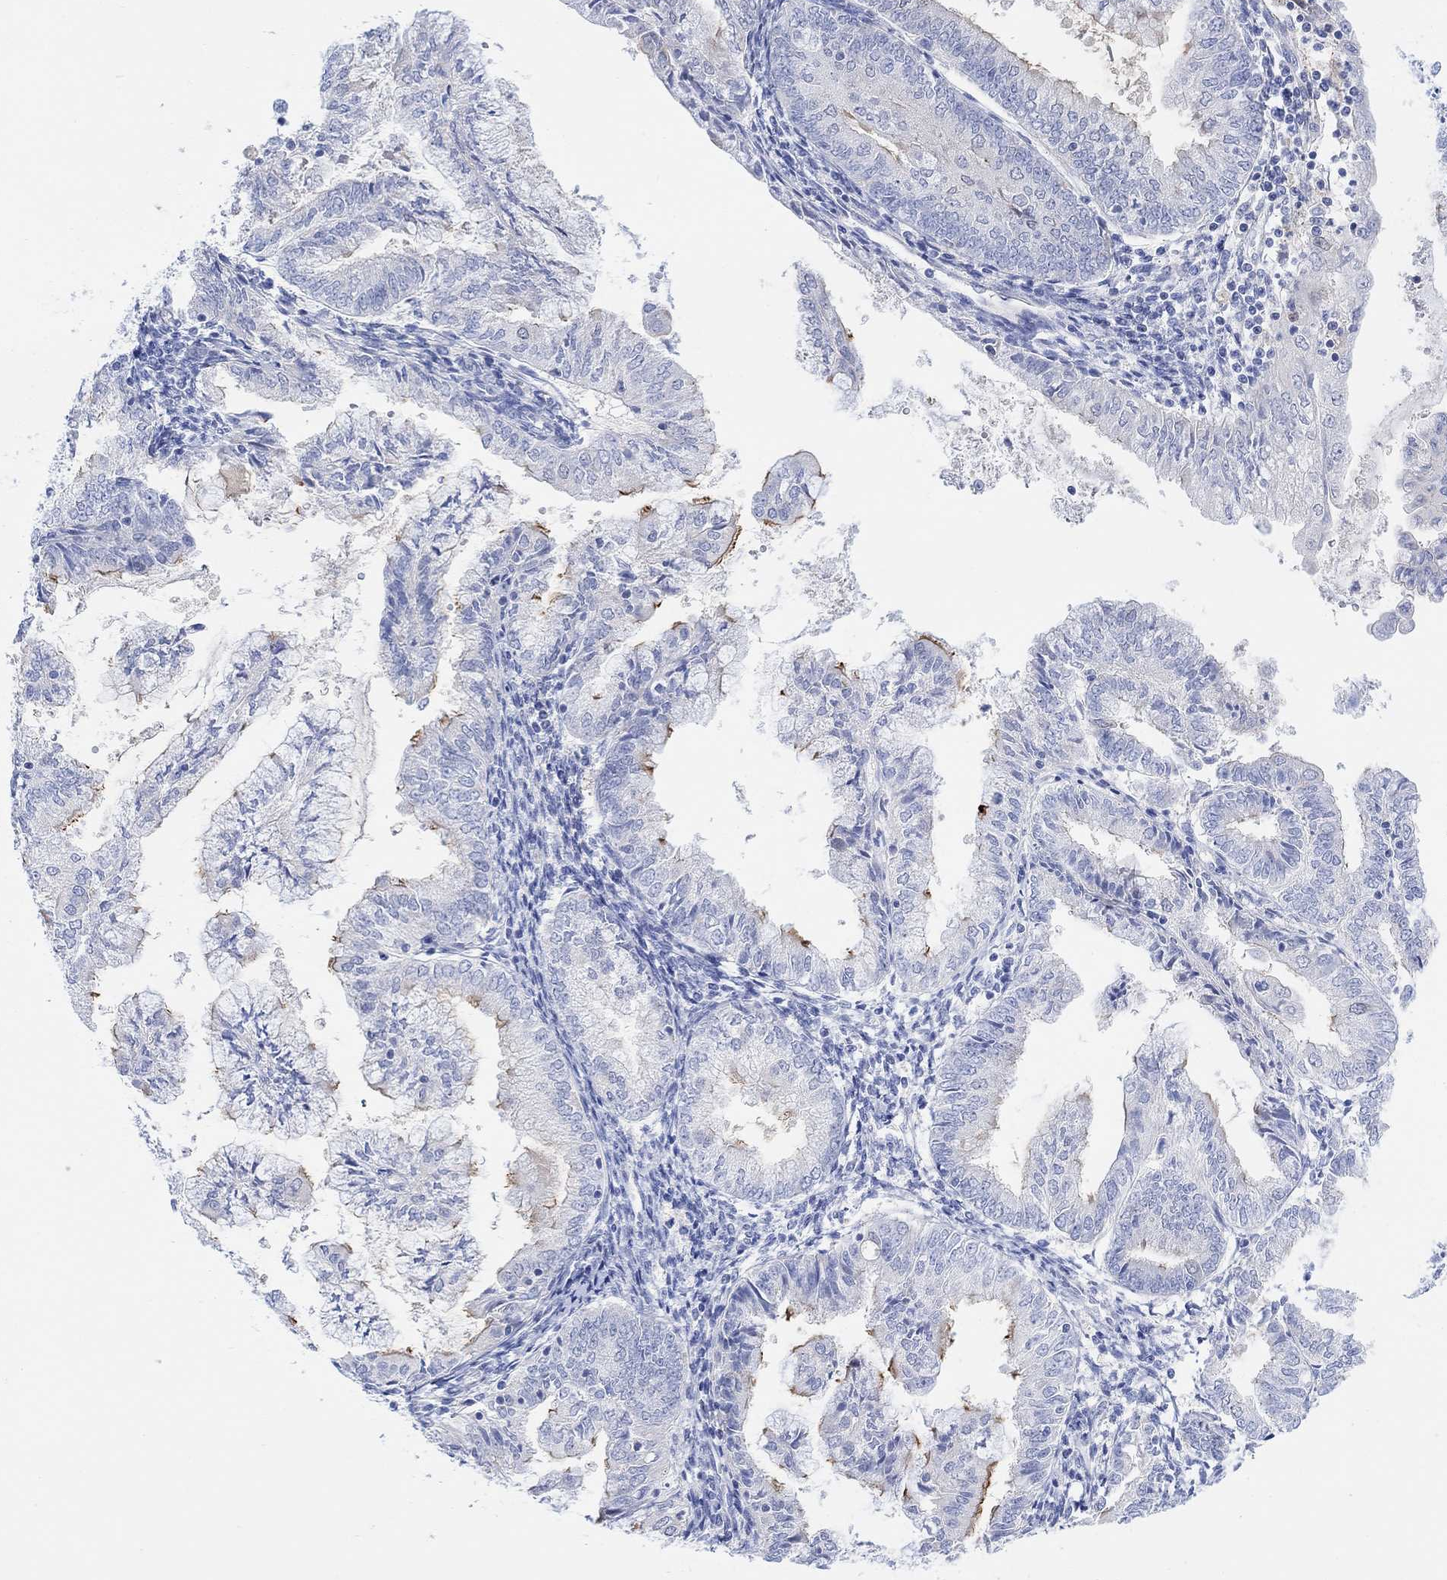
{"staining": {"intensity": "negative", "quantity": "none", "location": "none"}, "tissue": "endometrial cancer", "cell_type": "Tumor cells", "image_type": "cancer", "snomed": [{"axis": "morphology", "description": "Adenocarcinoma, NOS"}, {"axis": "topography", "description": "Endometrium"}], "caption": "DAB (3,3'-diaminobenzidine) immunohistochemical staining of adenocarcinoma (endometrial) displays no significant staining in tumor cells.", "gene": "TLDC2", "patient": {"sex": "female", "age": 56}}